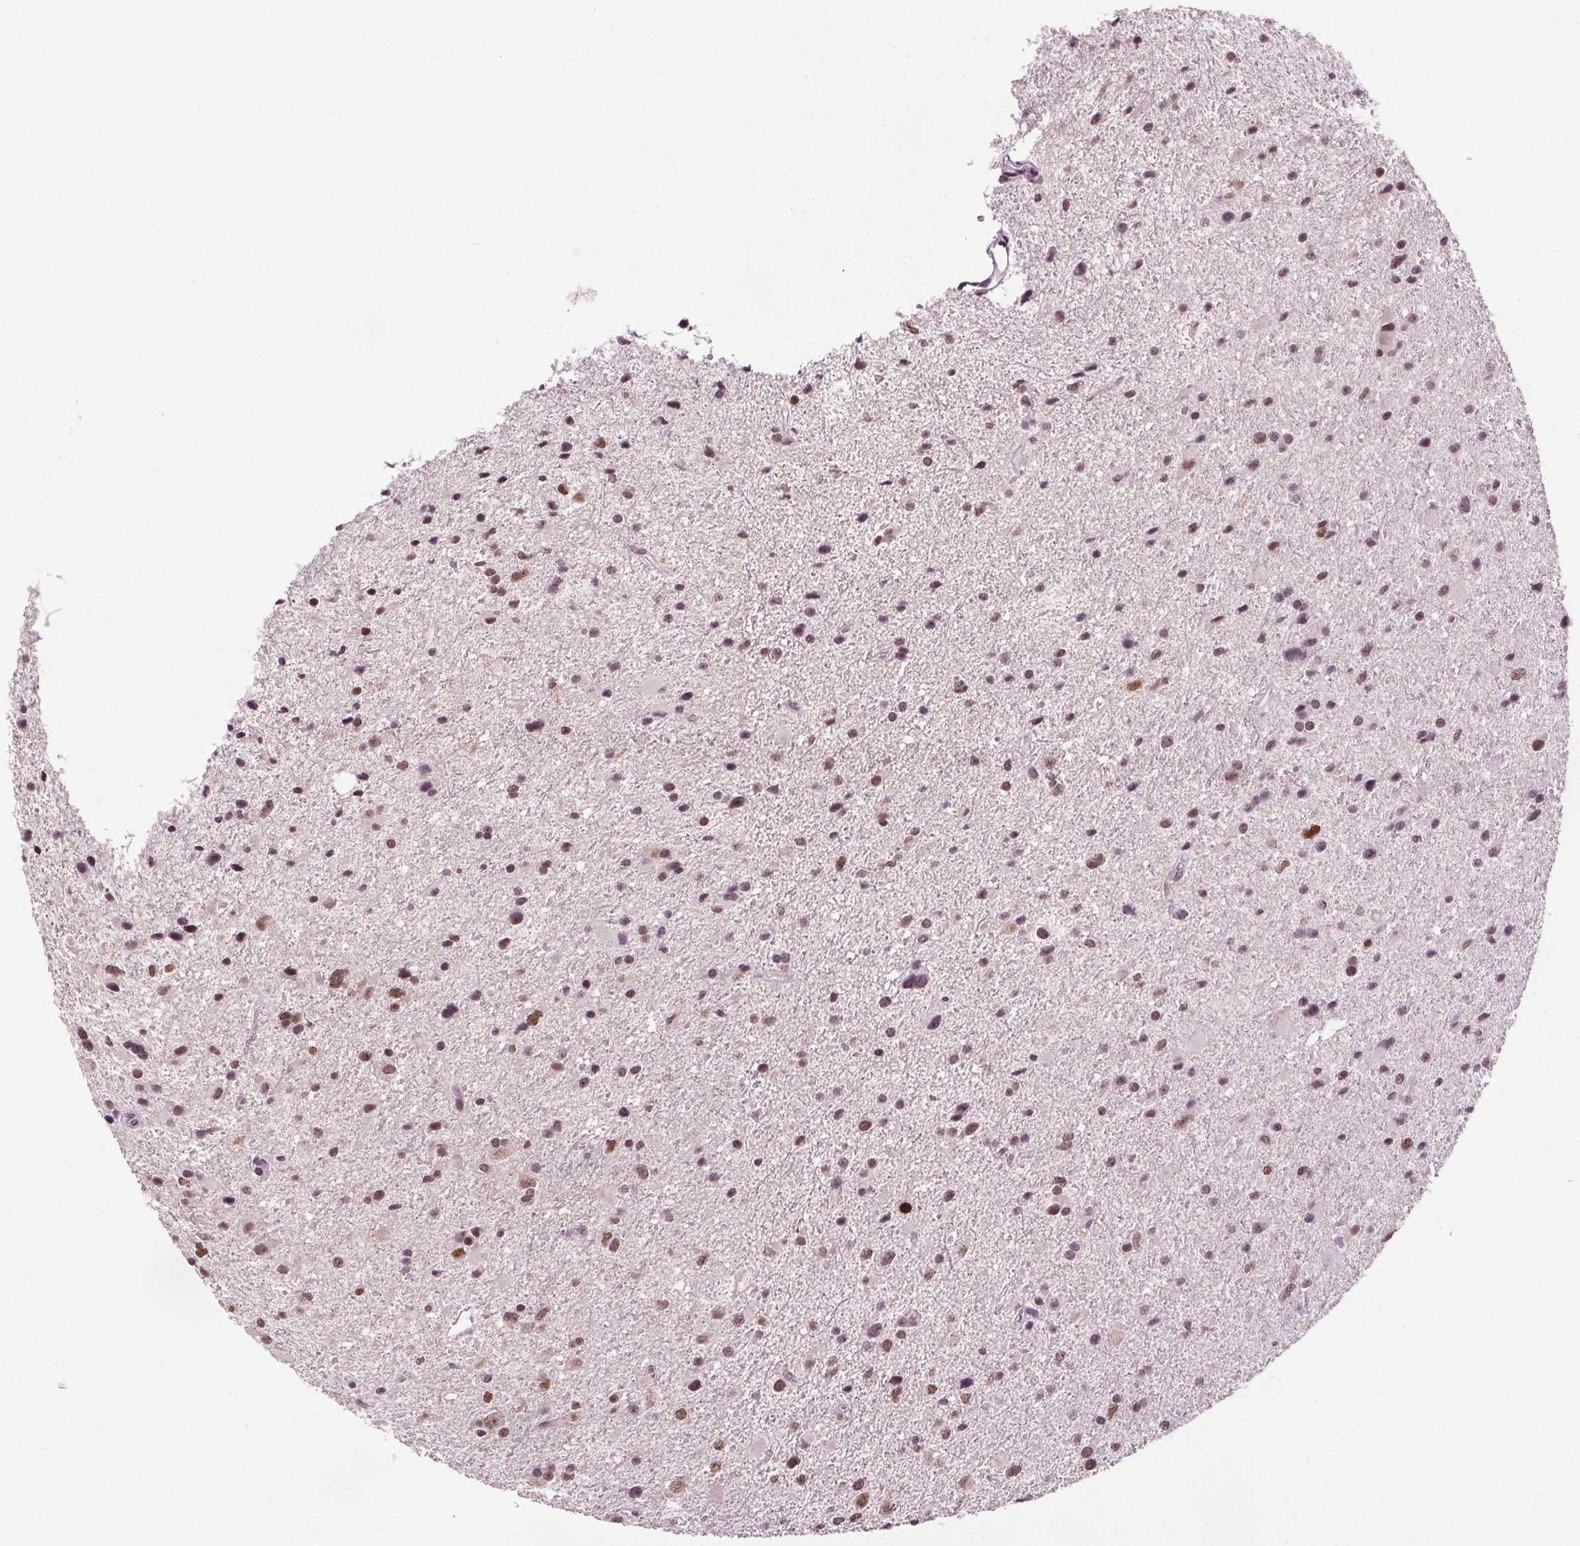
{"staining": {"intensity": "moderate", "quantity": ">75%", "location": "nuclear"}, "tissue": "glioma", "cell_type": "Tumor cells", "image_type": "cancer", "snomed": [{"axis": "morphology", "description": "Glioma, malignant, Low grade"}, {"axis": "topography", "description": "Brain"}], "caption": "Immunohistochemical staining of human glioma displays medium levels of moderate nuclear protein staining in approximately >75% of tumor cells.", "gene": "IWS1", "patient": {"sex": "female", "age": 32}}